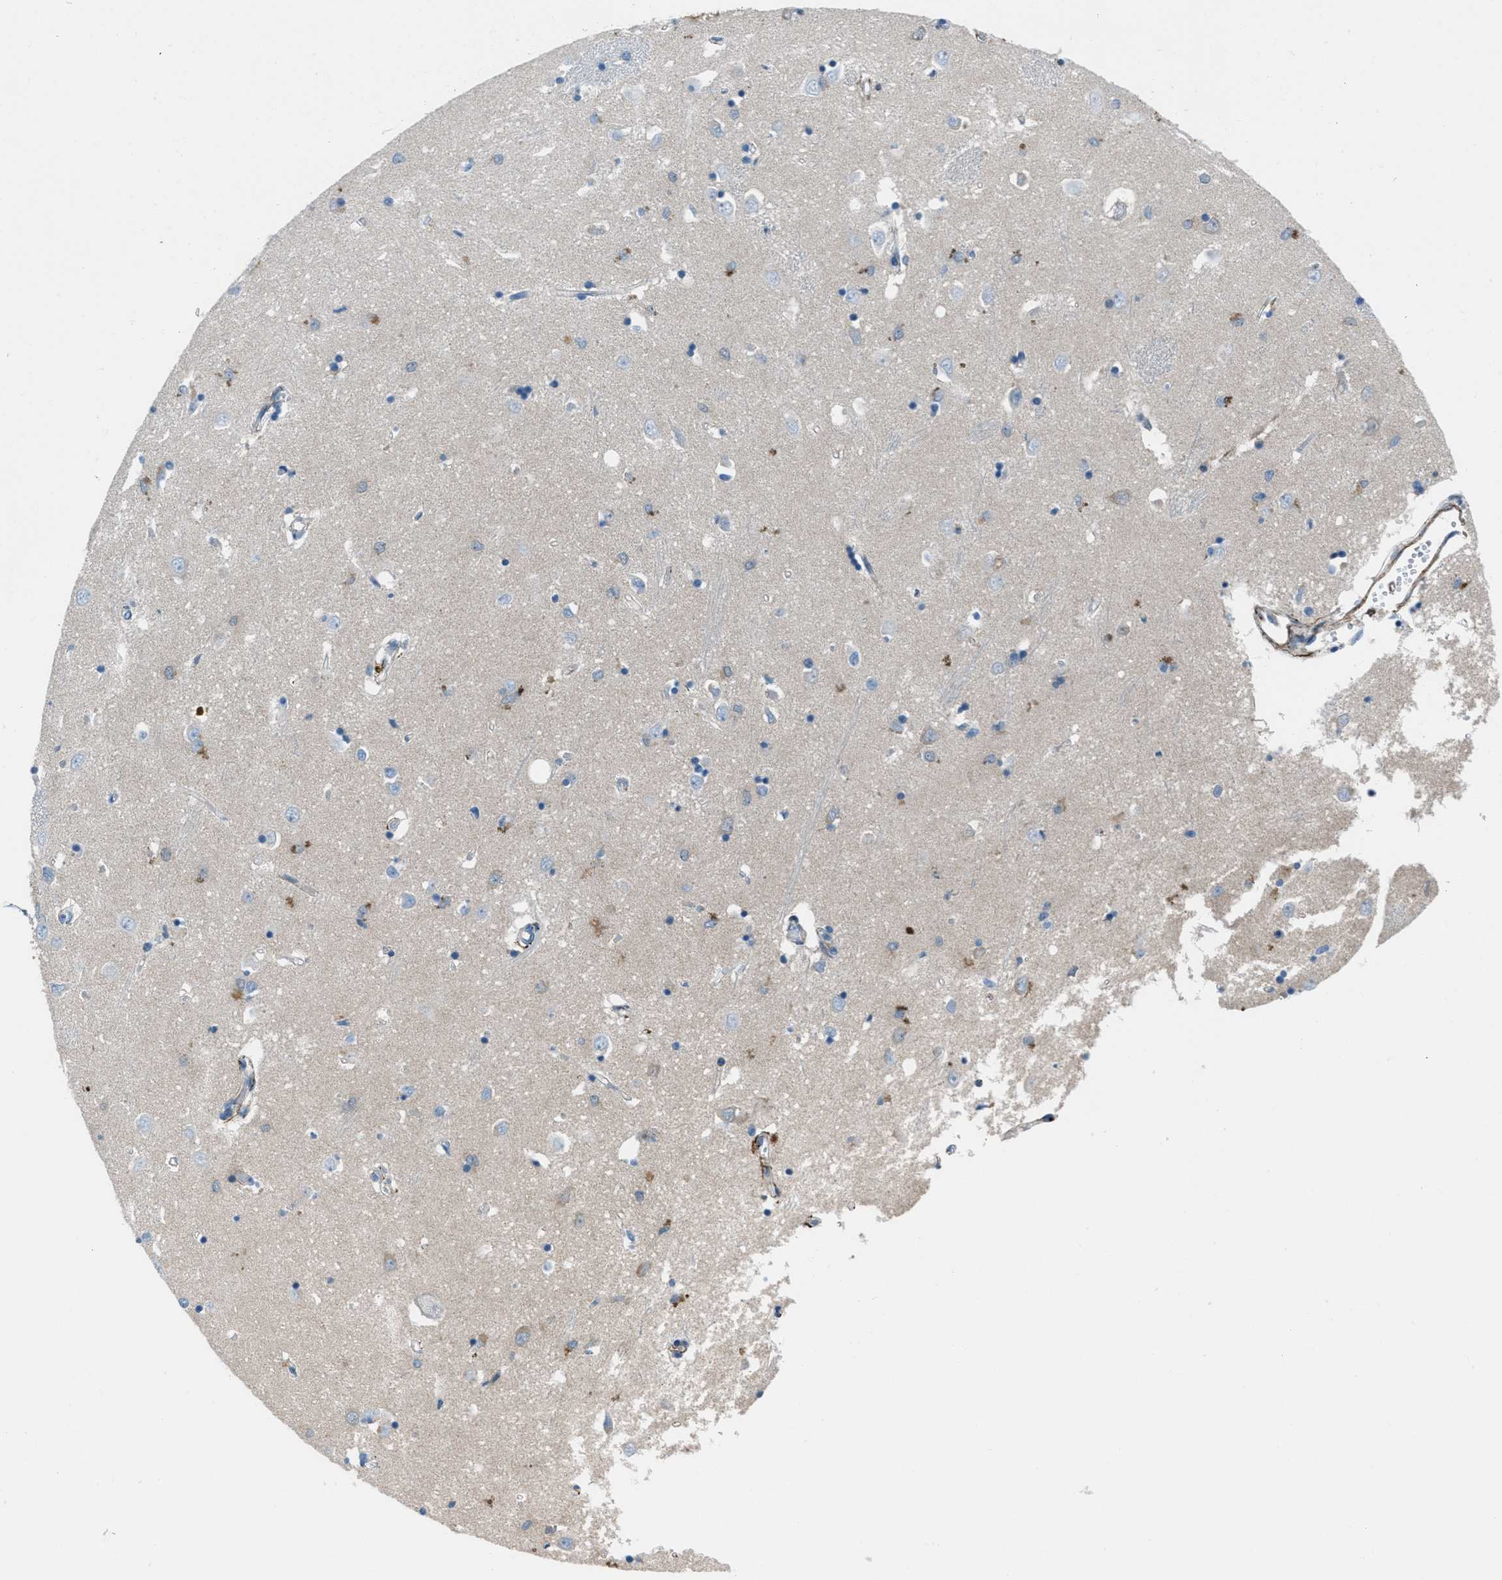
{"staining": {"intensity": "negative", "quantity": "none", "location": "none"}, "tissue": "caudate", "cell_type": "Glial cells", "image_type": "normal", "snomed": [{"axis": "morphology", "description": "Normal tissue, NOS"}, {"axis": "topography", "description": "Lateral ventricle wall"}], "caption": "DAB (3,3'-diaminobenzidine) immunohistochemical staining of unremarkable human caudate exhibits no significant expression in glial cells. (DAB immunohistochemistry (IHC), high magnification).", "gene": "FBN1", "patient": {"sex": "female", "age": 19}}